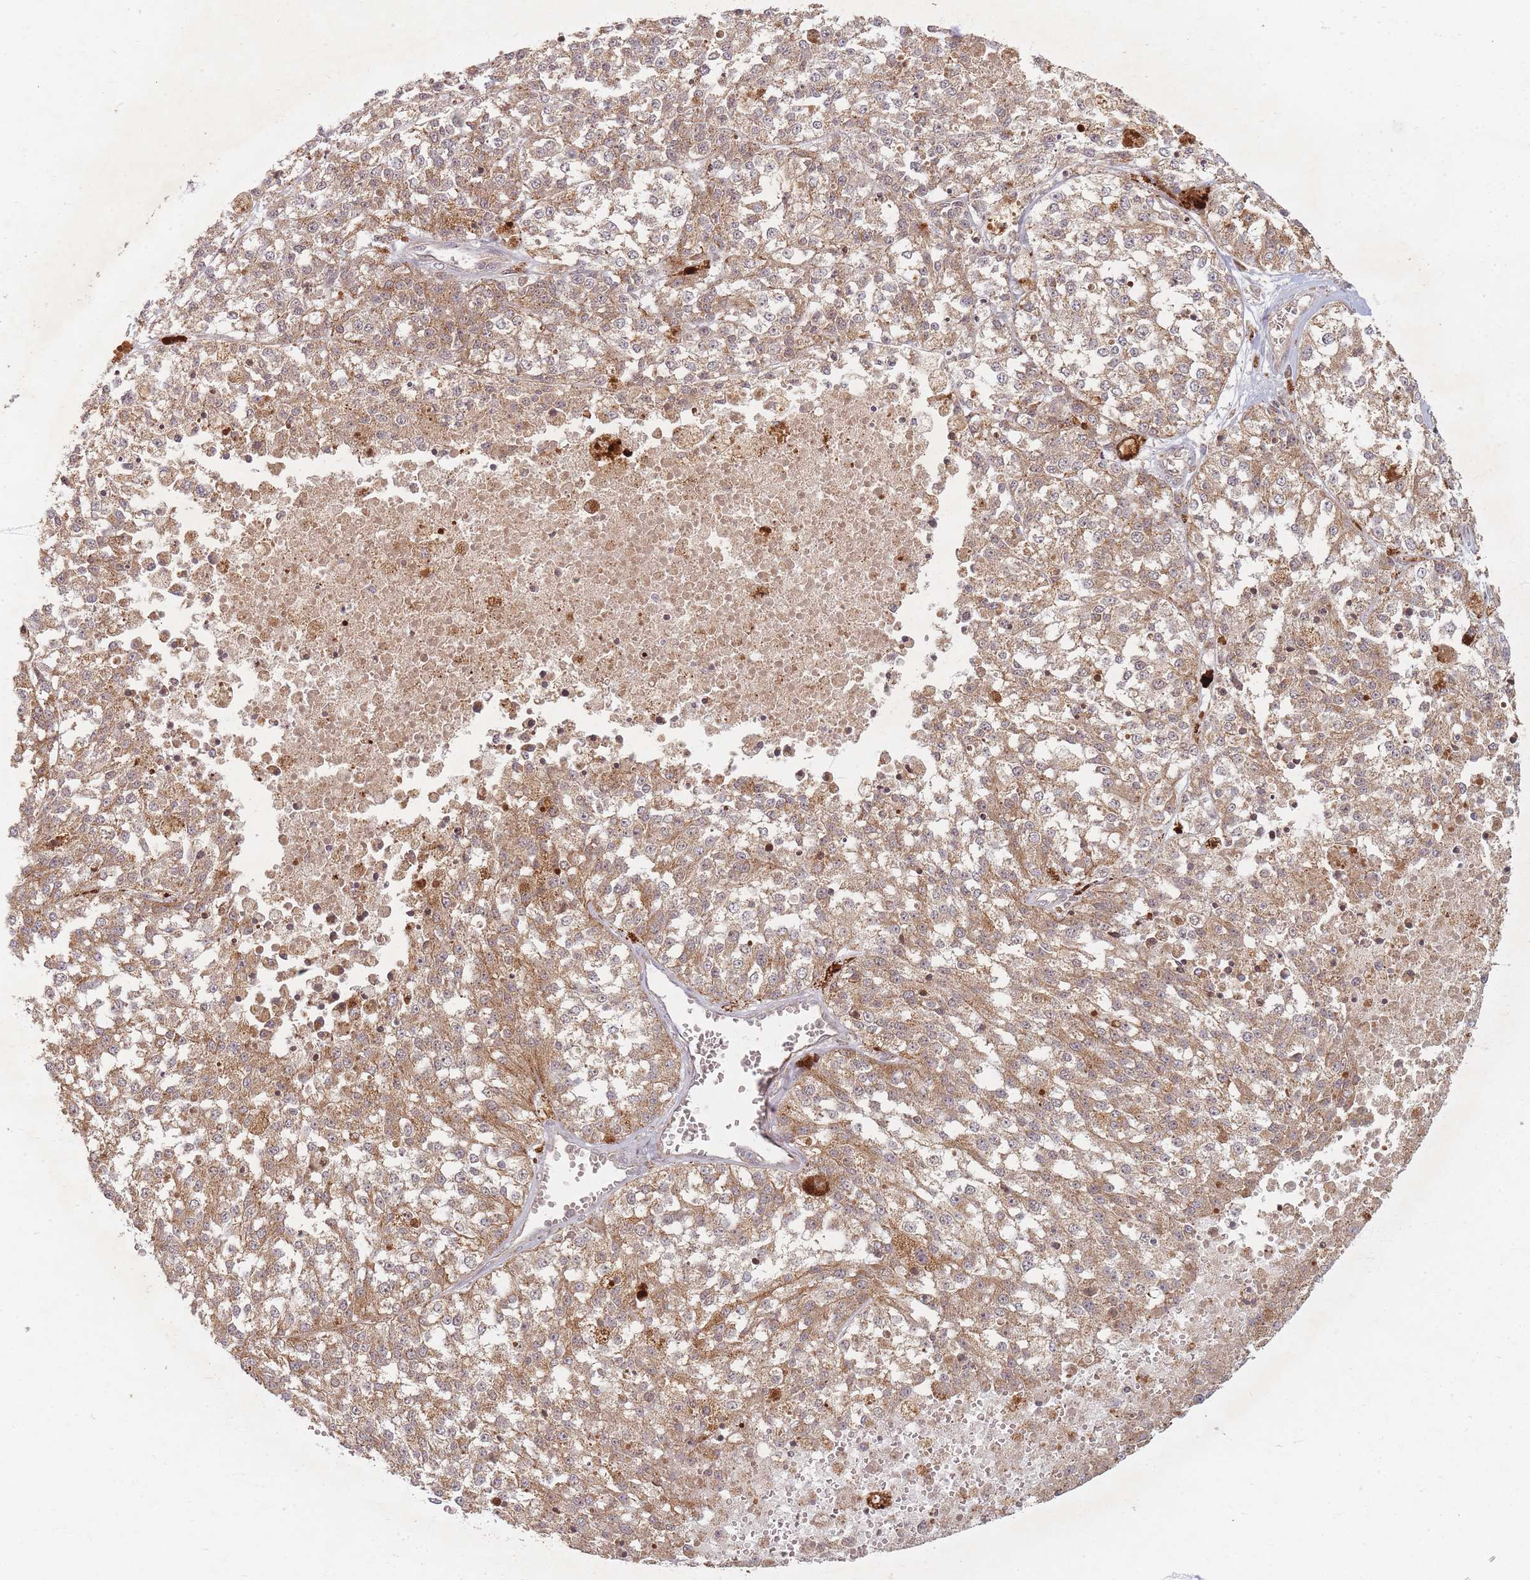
{"staining": {"intensity": "moderate", "quantity": ">75%", "location": "cytoplasmic/membranous"}, "tissue": "melanoma", "cell_type": "Tumor cells", "image_type": "cancer", "snomed": [{"axis": "morphology", "description": "Malignant melanoma, NOS"}, {"axis": "topography", "description": "Skin"}], "caption": "This photomicrograph reveals IHC staining of melanoma, with medium moderate cytoplasmic/membranous staining in approximately >75% of tumor cells.", "gene": "RADX", "patient": {"sex": "female", "age": 64}}